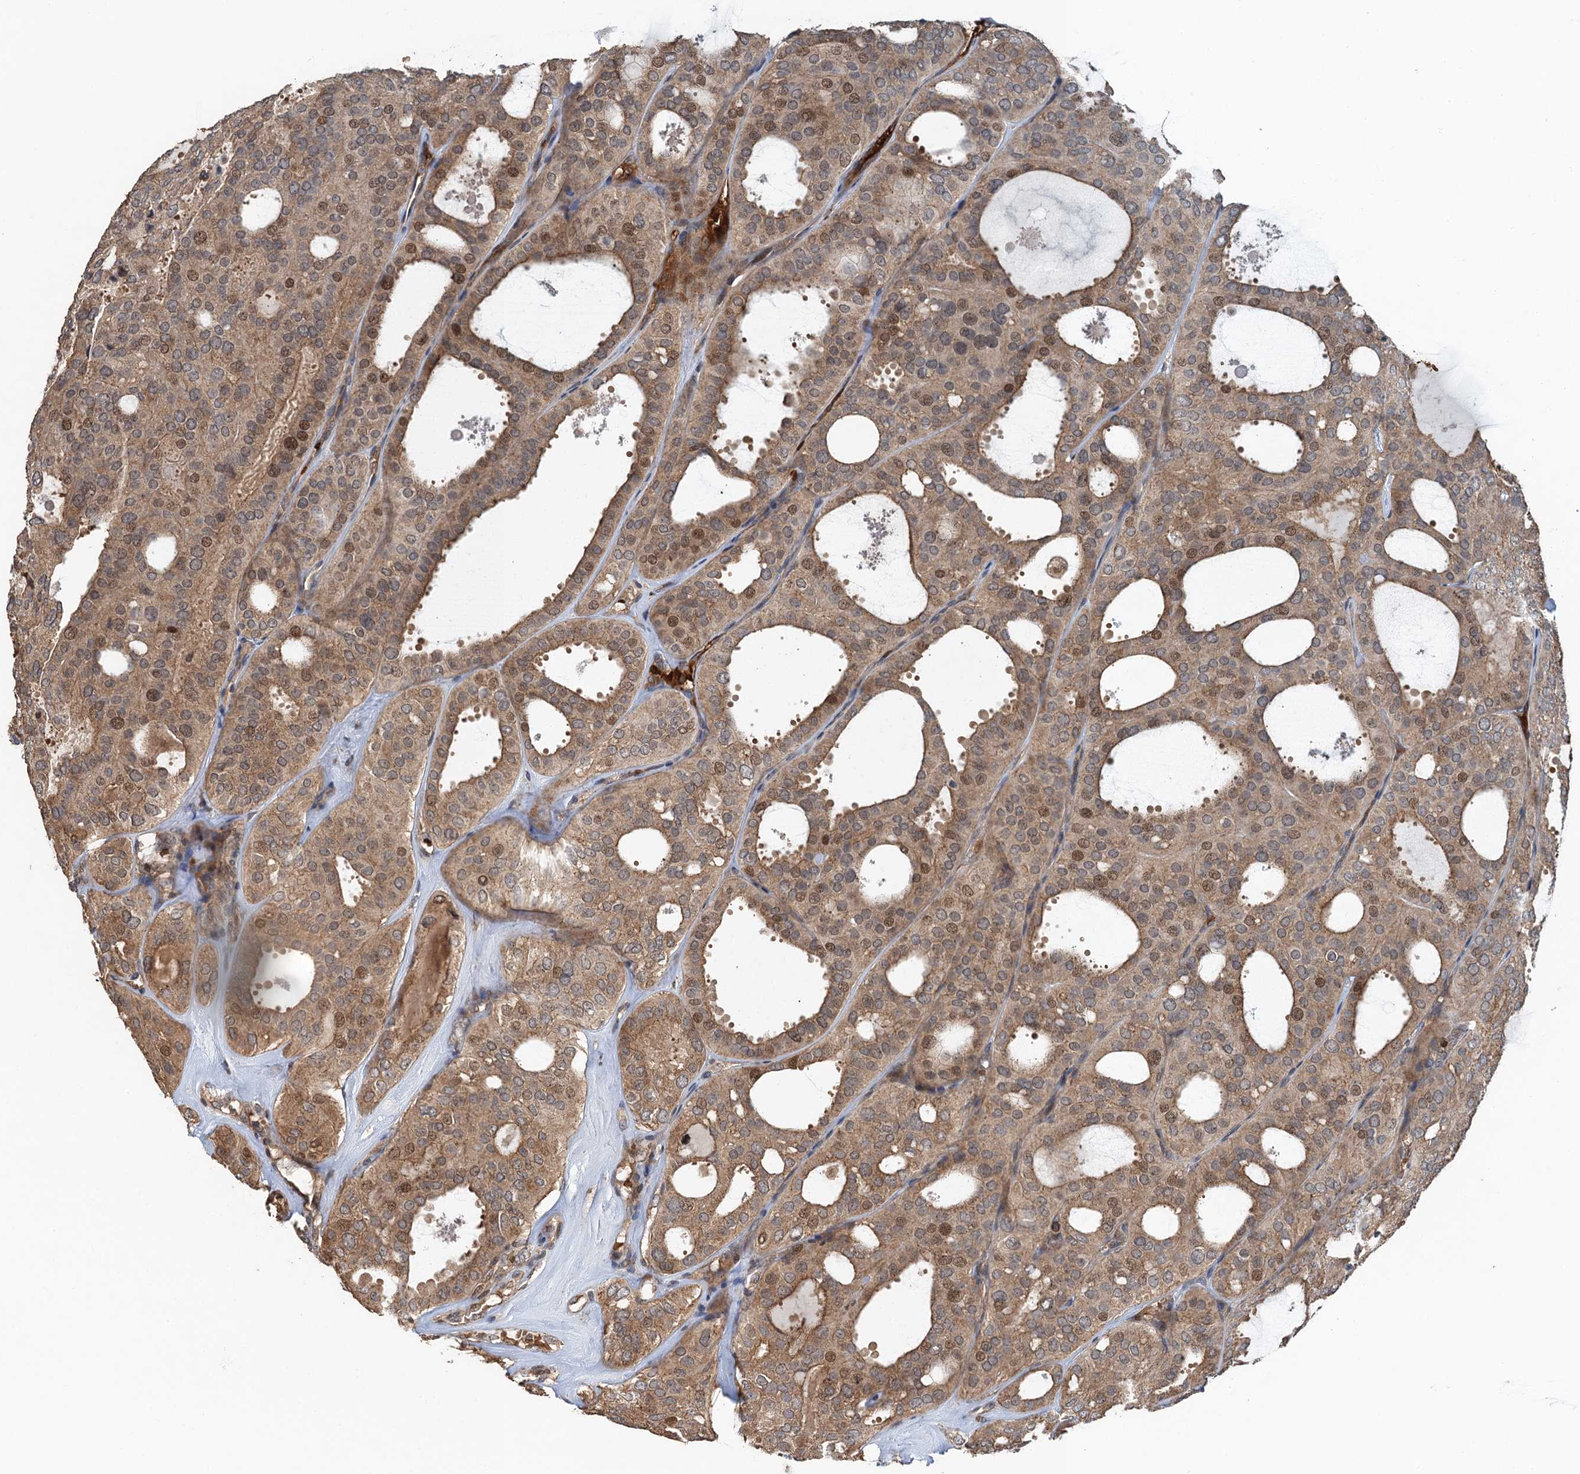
{"staining": {"intensity": "moderate", "quantity": ">75%", "location": "cytoplasmic/membranous,nuclear"}, "tissue": "thyroid cancer", "cell_type": "Tumor cells", "image_type": "cancer", "snomed": [{"axis": "morphology", "description": "Follicular adenoma carcinoma, NOS"}, {"axis": "topography", "description": "Thyroid gland"}], "caption": "Moderate cytoplasmic/membranous and nuclear positivity is appreciated in approximately >75% of tumor cells in thyroid cancer (follicular adenoma carcinoma). The staining is performed using DAB brown chromogen to label protein expression. The nuclei are counter-stained blue using hematoxylin.", "gene": "SNX32", "patient": {"sex": "male", "age": 75}}